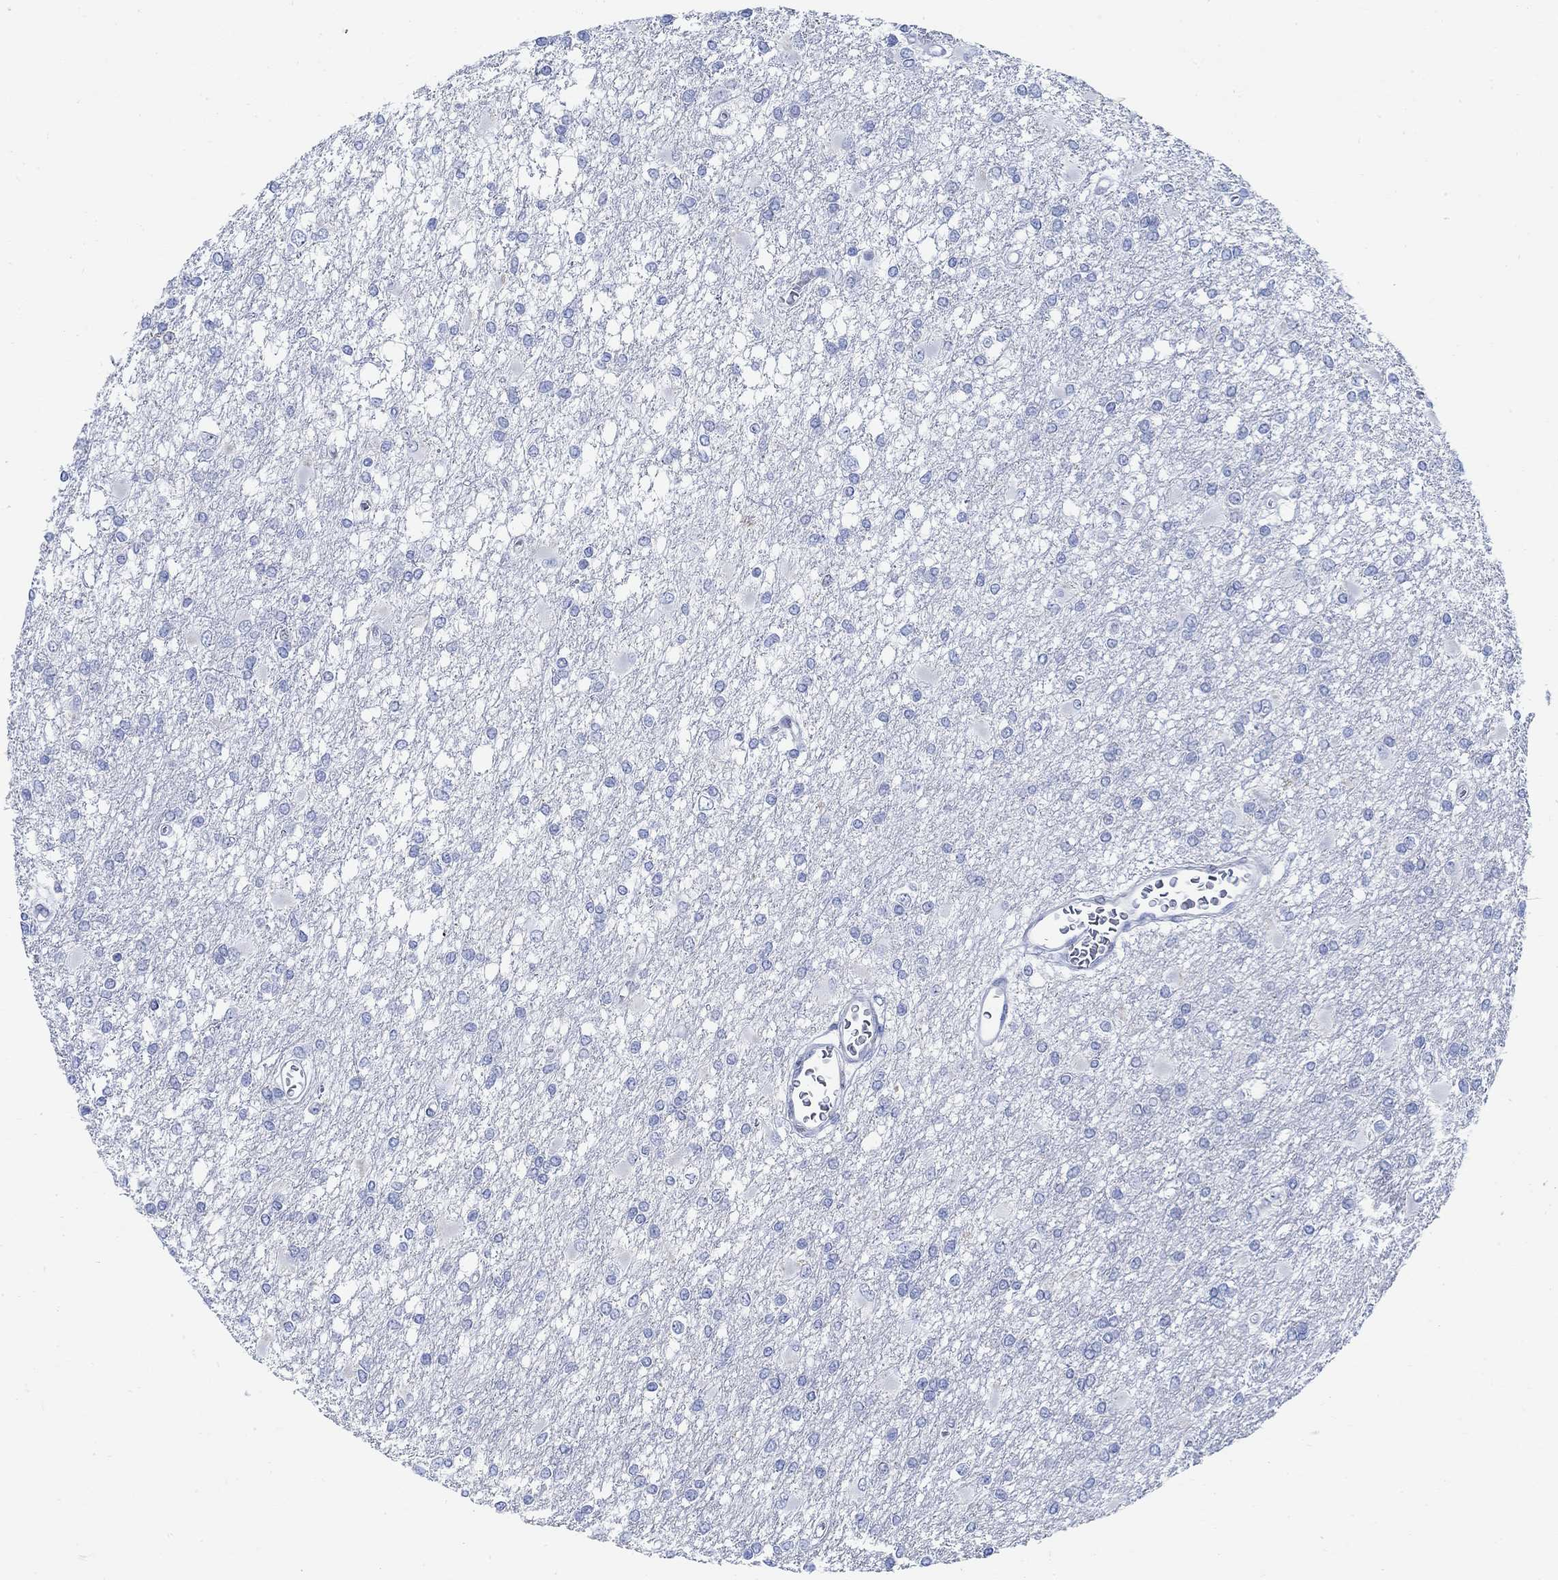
{"staining": {"intensity": "negative", "quantity": "none", "location": "none"}, "tissue": "glioma", "cell_type": "Tumor cells", "image_type": "cancer", "snomed": [{"axis": "morphology", "description": "Glioma, malignant, High grade"}, {"axis": "topography", "description": "Cerebral cortex"}], "caption": "Tumor cells show no significant positivity in glioma. (DAB IHC with hematoxylin counter stain).", "gene": "RBM20", "patient": {"sex": "male", "age": 79}}